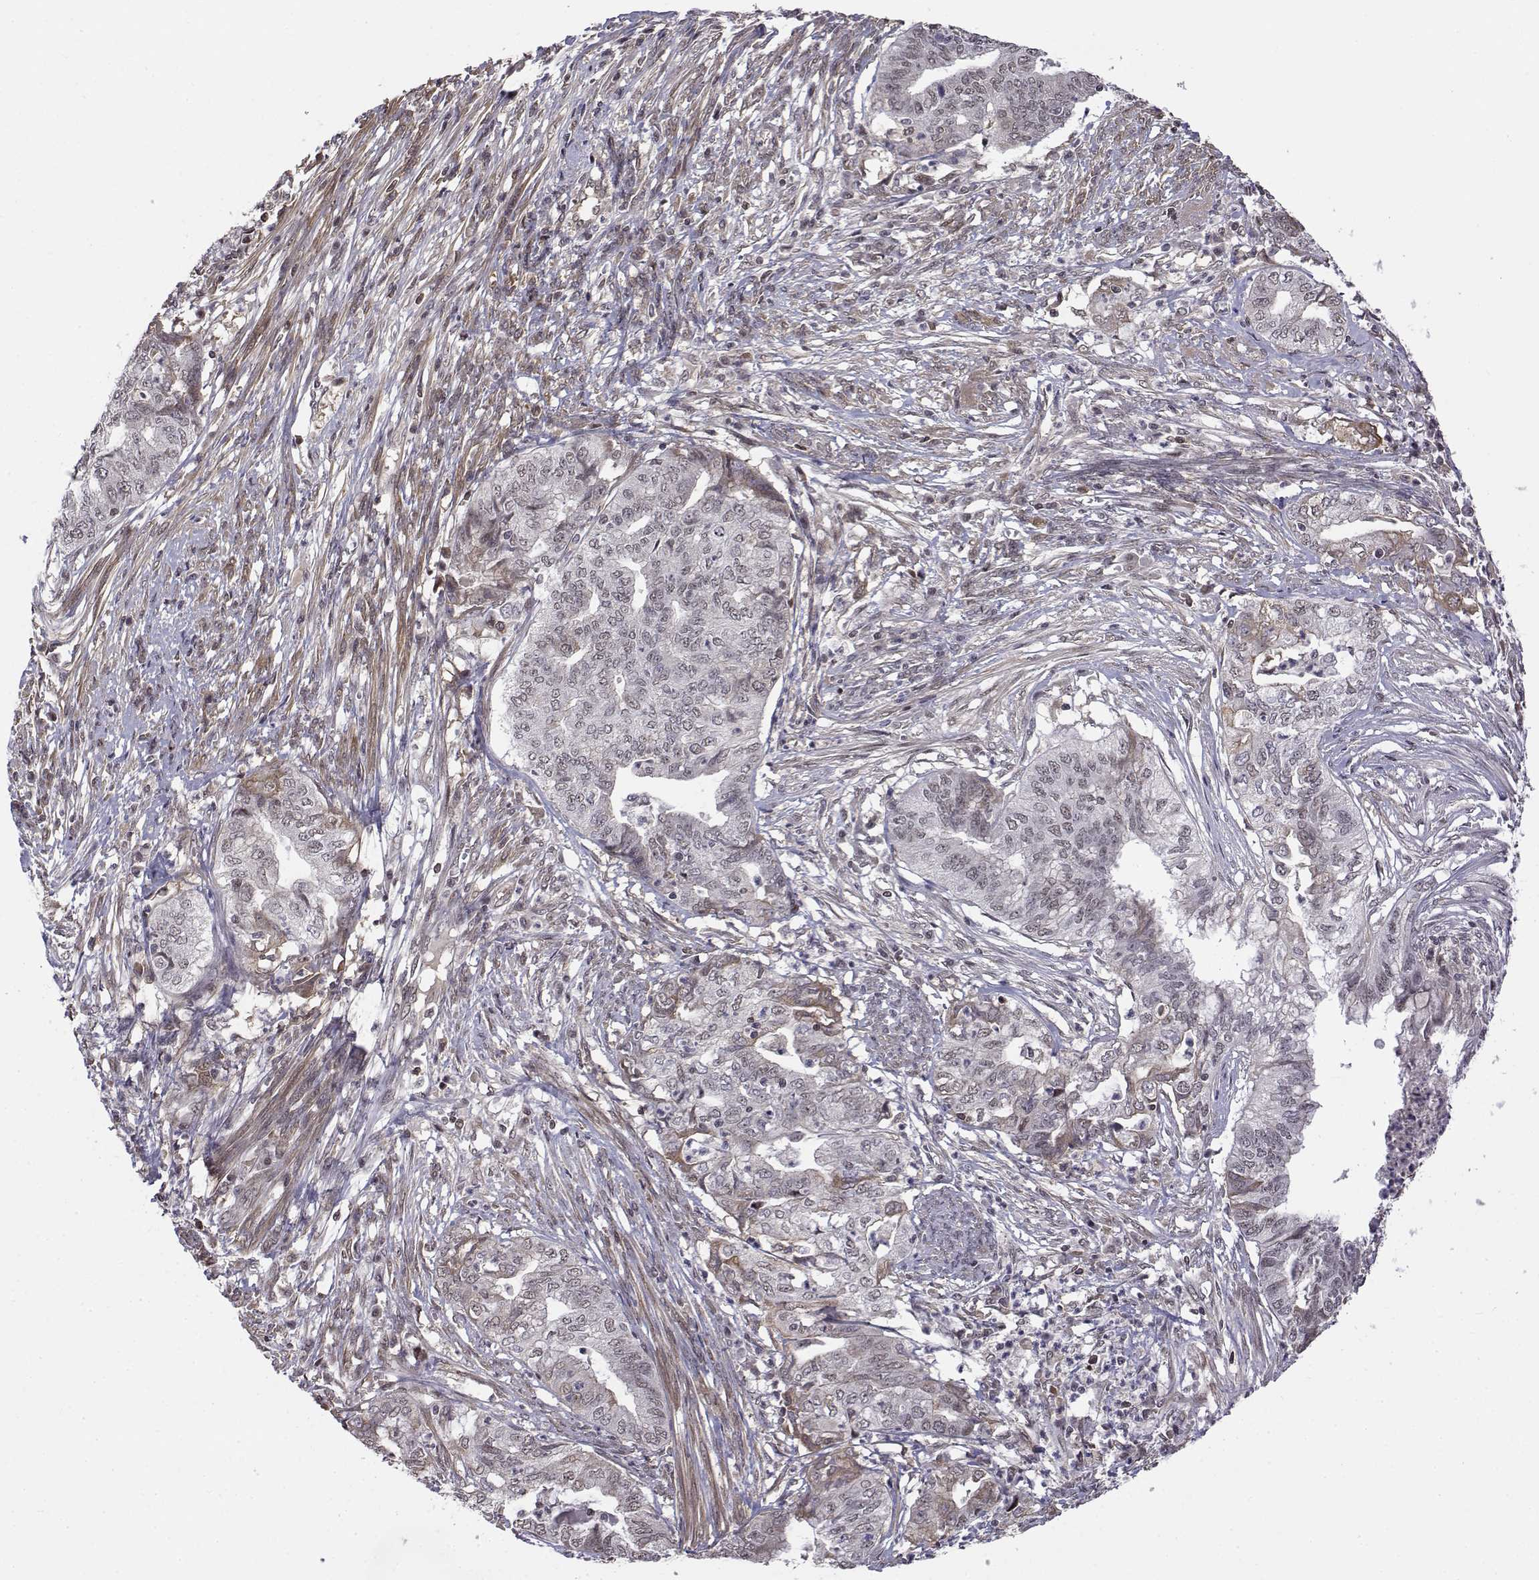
{"staining": {"intensity": "negative", "quantity": "none", "location": "none"}, "tissue": "endometrial cancer", "cell_type": "Tumor cells", "image_type": "cancer", "snomed": [{"axis": "morphology", "description": "Adenocarcinoma, NOS"}, {"axis": "topography", "description": "Endometrium"}], "caption": "An immunohistochemistry (IHC) histopathology image of endometrial cancer is shown. There is no staining in tumor cells of endometrial cancer.", "gene": "ITGA7", "patient": {"sex": "female", "age": 79}}